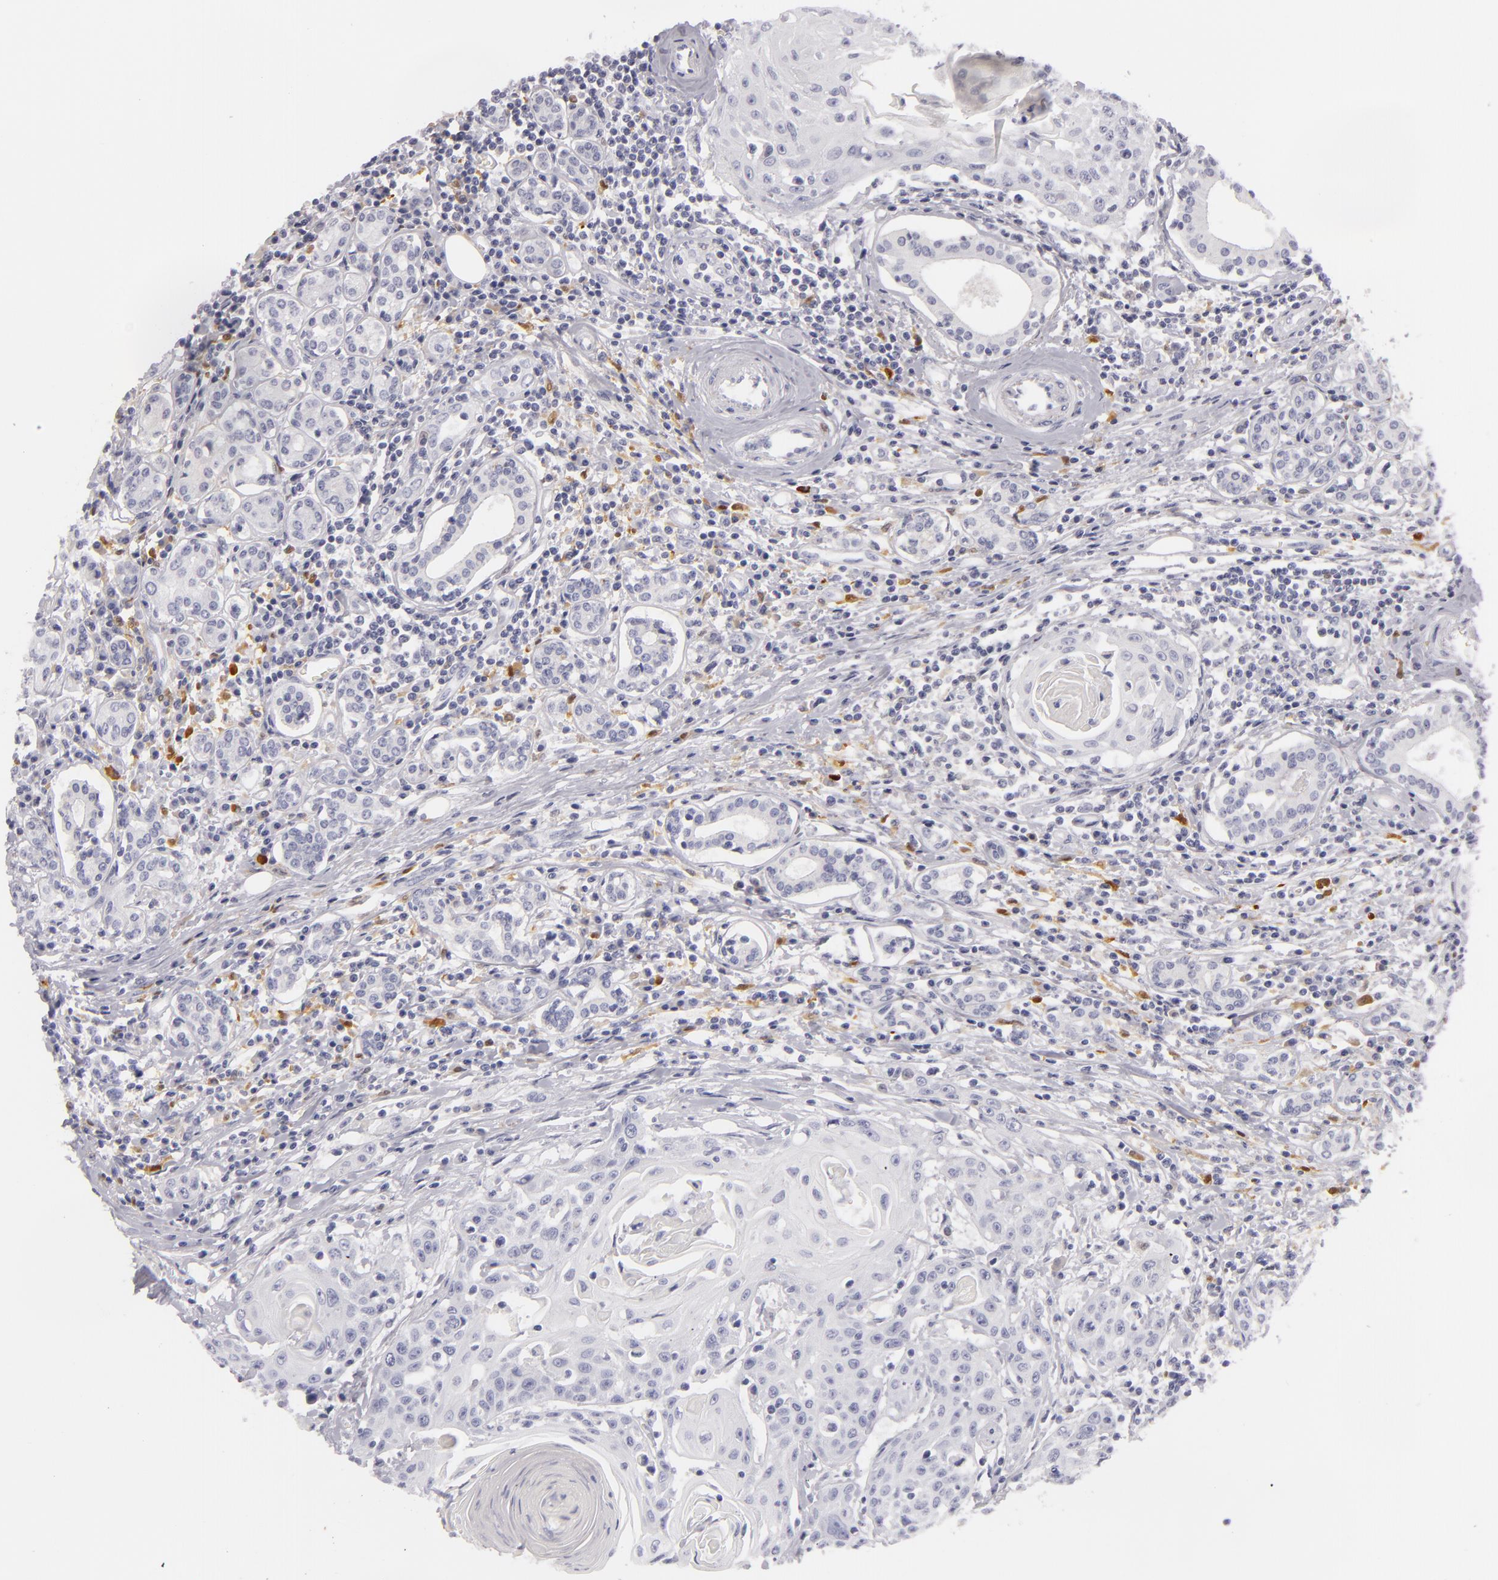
{"staining": {"intensity": "negative", "quantity": "none", "location": "none"}, "tissue": "head and neck cancer", "cell_type": "Tumor cells", "image_type": "cancer", "snomed": [{"axis": "morphology", "description": "Squamous cell carcinoma, NOS"}, {"axis": "morphology", "description": "Squamous cell carcinoma, metastatic, NOS"}, {"axis": "topography", "description": "Lymph node"}, {"axis": "topography", "description": "Salivary gland"}, {"axis": "topography", "description": "Head-Neck"}], "caption": "Head and neck metastatic squamous cell carcinoma stained for a protein using immunohistochemistry reveals no positivity tumor cells.", "gene": "F13A1", "patient": {"sex": "female", "age": 74}}